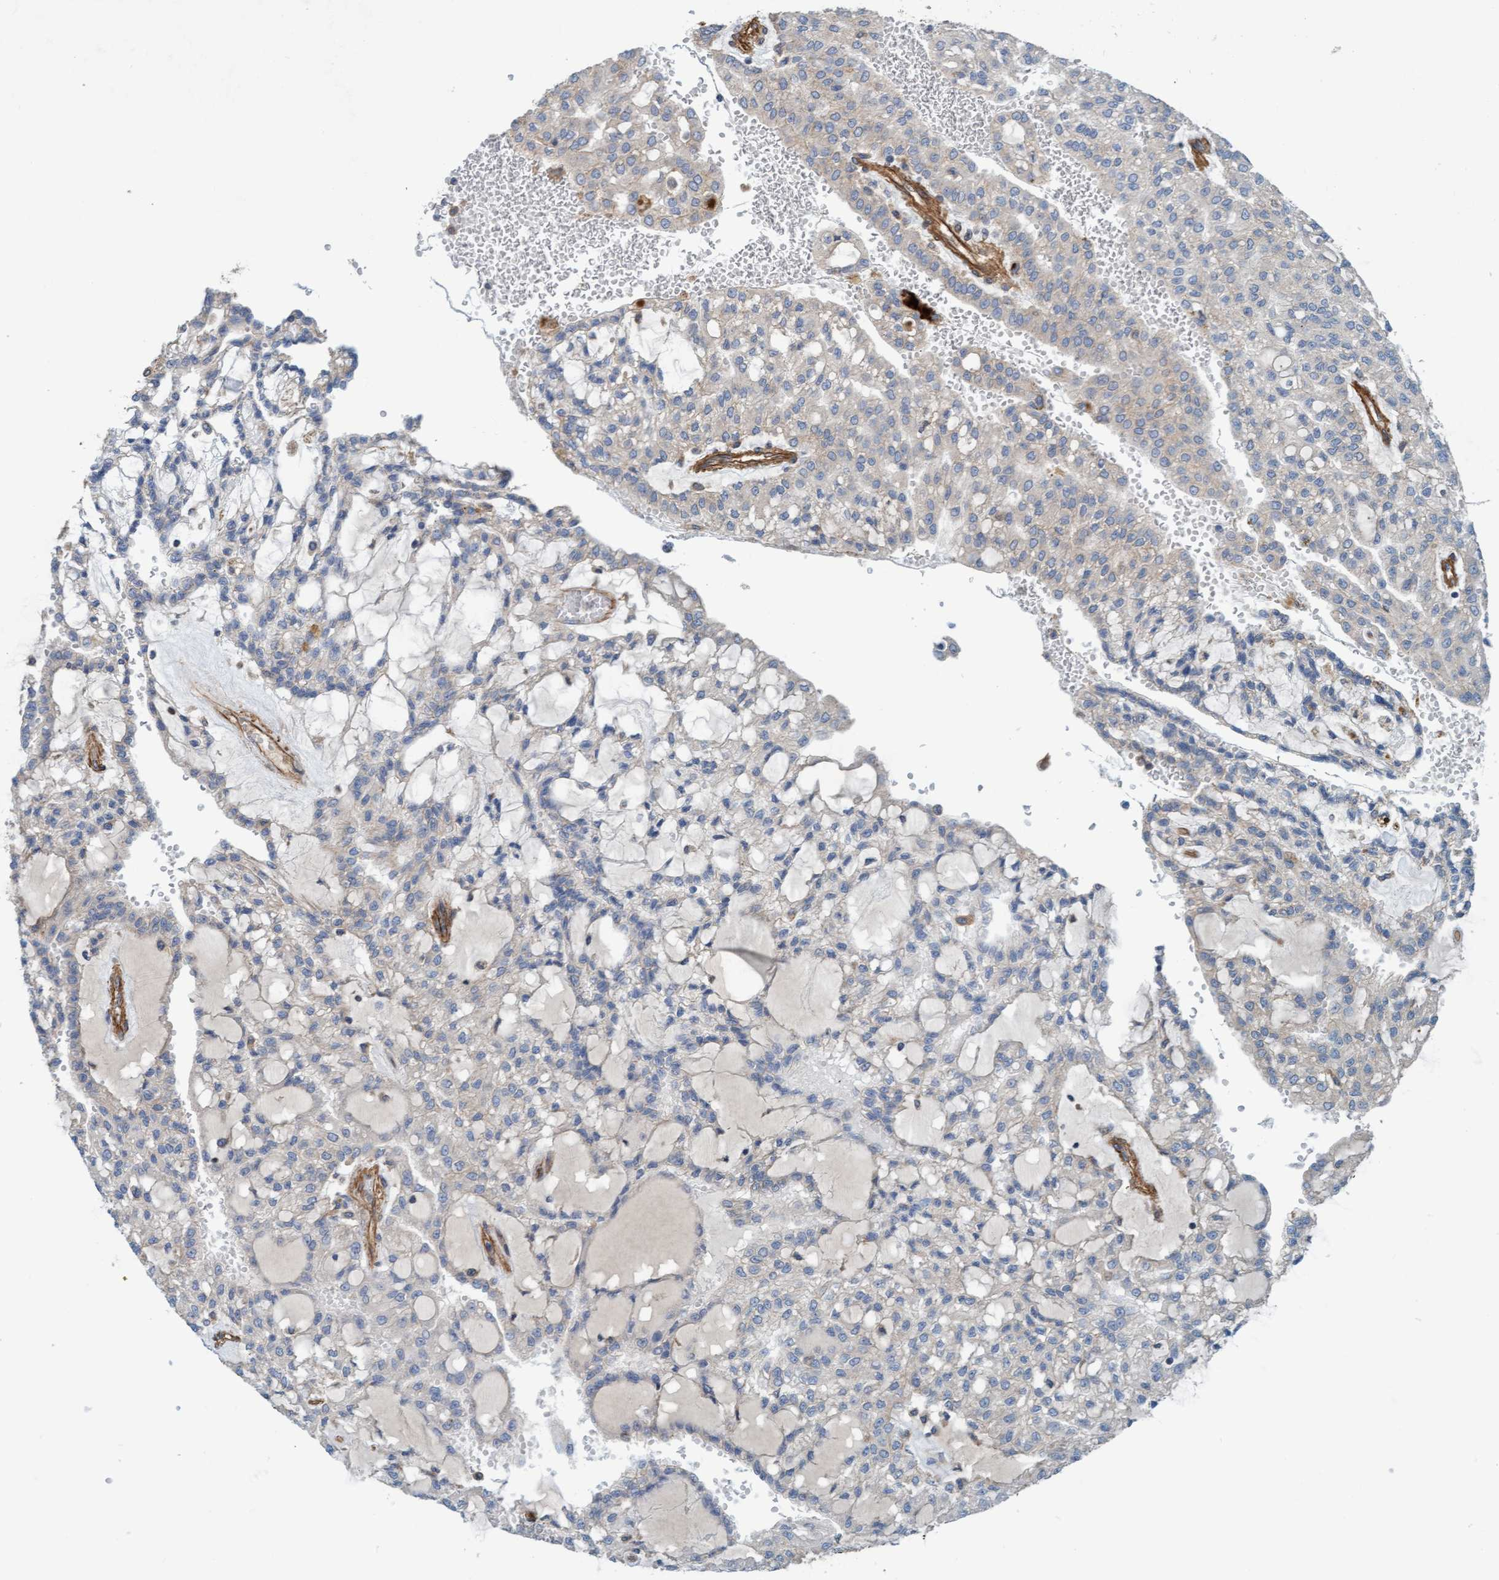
{"staining": {"intensity": "negative", "quantity": "none", "location": "none"}, "tissue": "renal cancer", "cell_type": "Tumor cells", "image_type": "cancer", "snomed": [{"axis": "morphology", "description": "Adenocarcinoma, NOS"}, {"axis": "topography", "description": "Kidney"}], "caption": "IHC photomicrograph of neoplastic tissue: human adenocarcinoma (renal) stained with DAB (3,3'-diaminobenzidine) displays no significant protein positivity in tumor cells.", "gene": "STXBP4", "patient": {"sex": "male", "age": 63}}